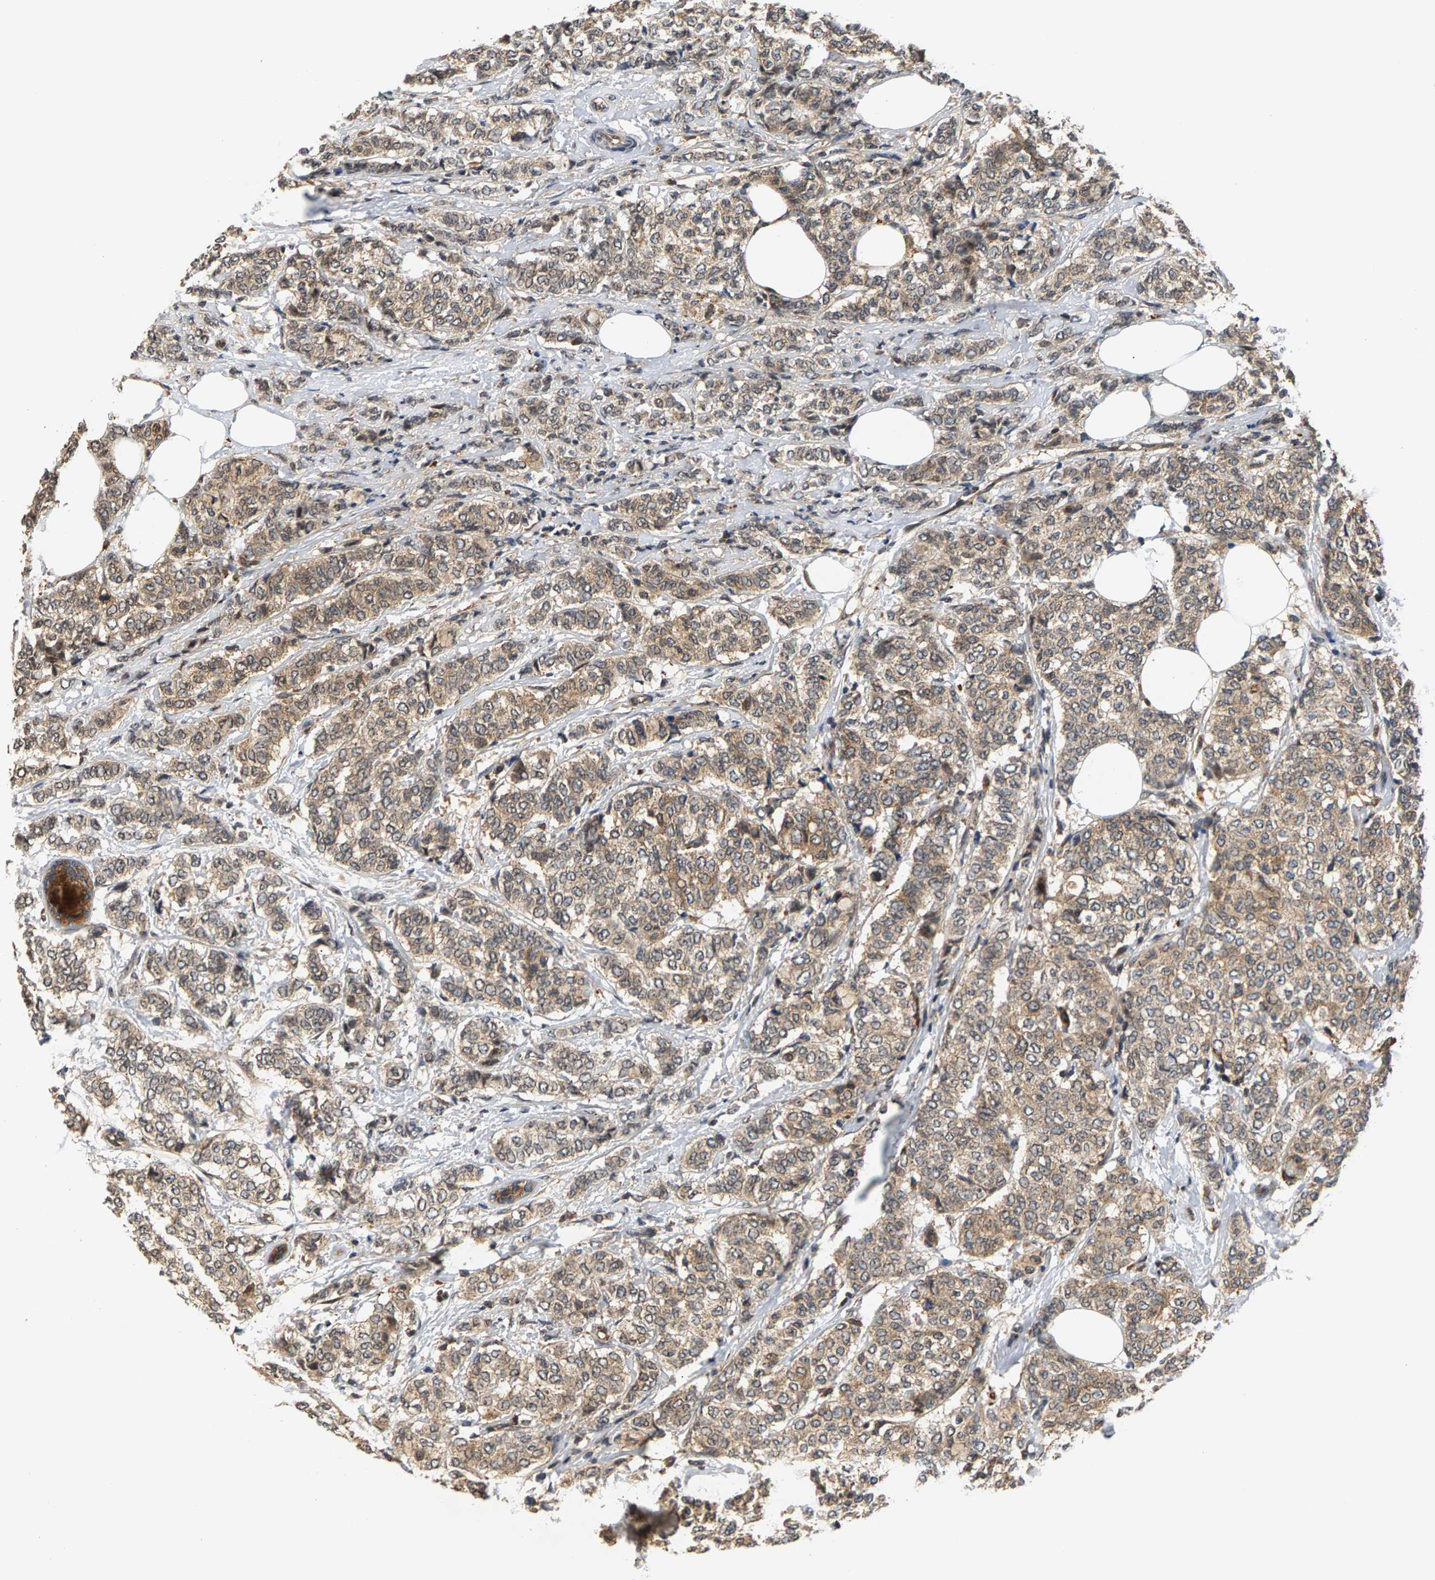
{"staining": {"intensity": "moderate", "quantity": ">75%", "location": "cytoplasmic/membranous"}, "tissue": "breast cancer", "cell_type": "Tumor cells", "image_type": "cancer", "snomed": [{"axis": "morphology", "description": "Lobular carcinoma"}, {"axis": "topography", "description": "Breast"}], "caption": "Human breast lobular carcinoma stained with a brown dye shows moderate cytoplasmic/membranous positive positivity in approximately >75% of tumor cells.", "gene": "MAP2K5", "patient": {"sex": "female", "age": 60}}